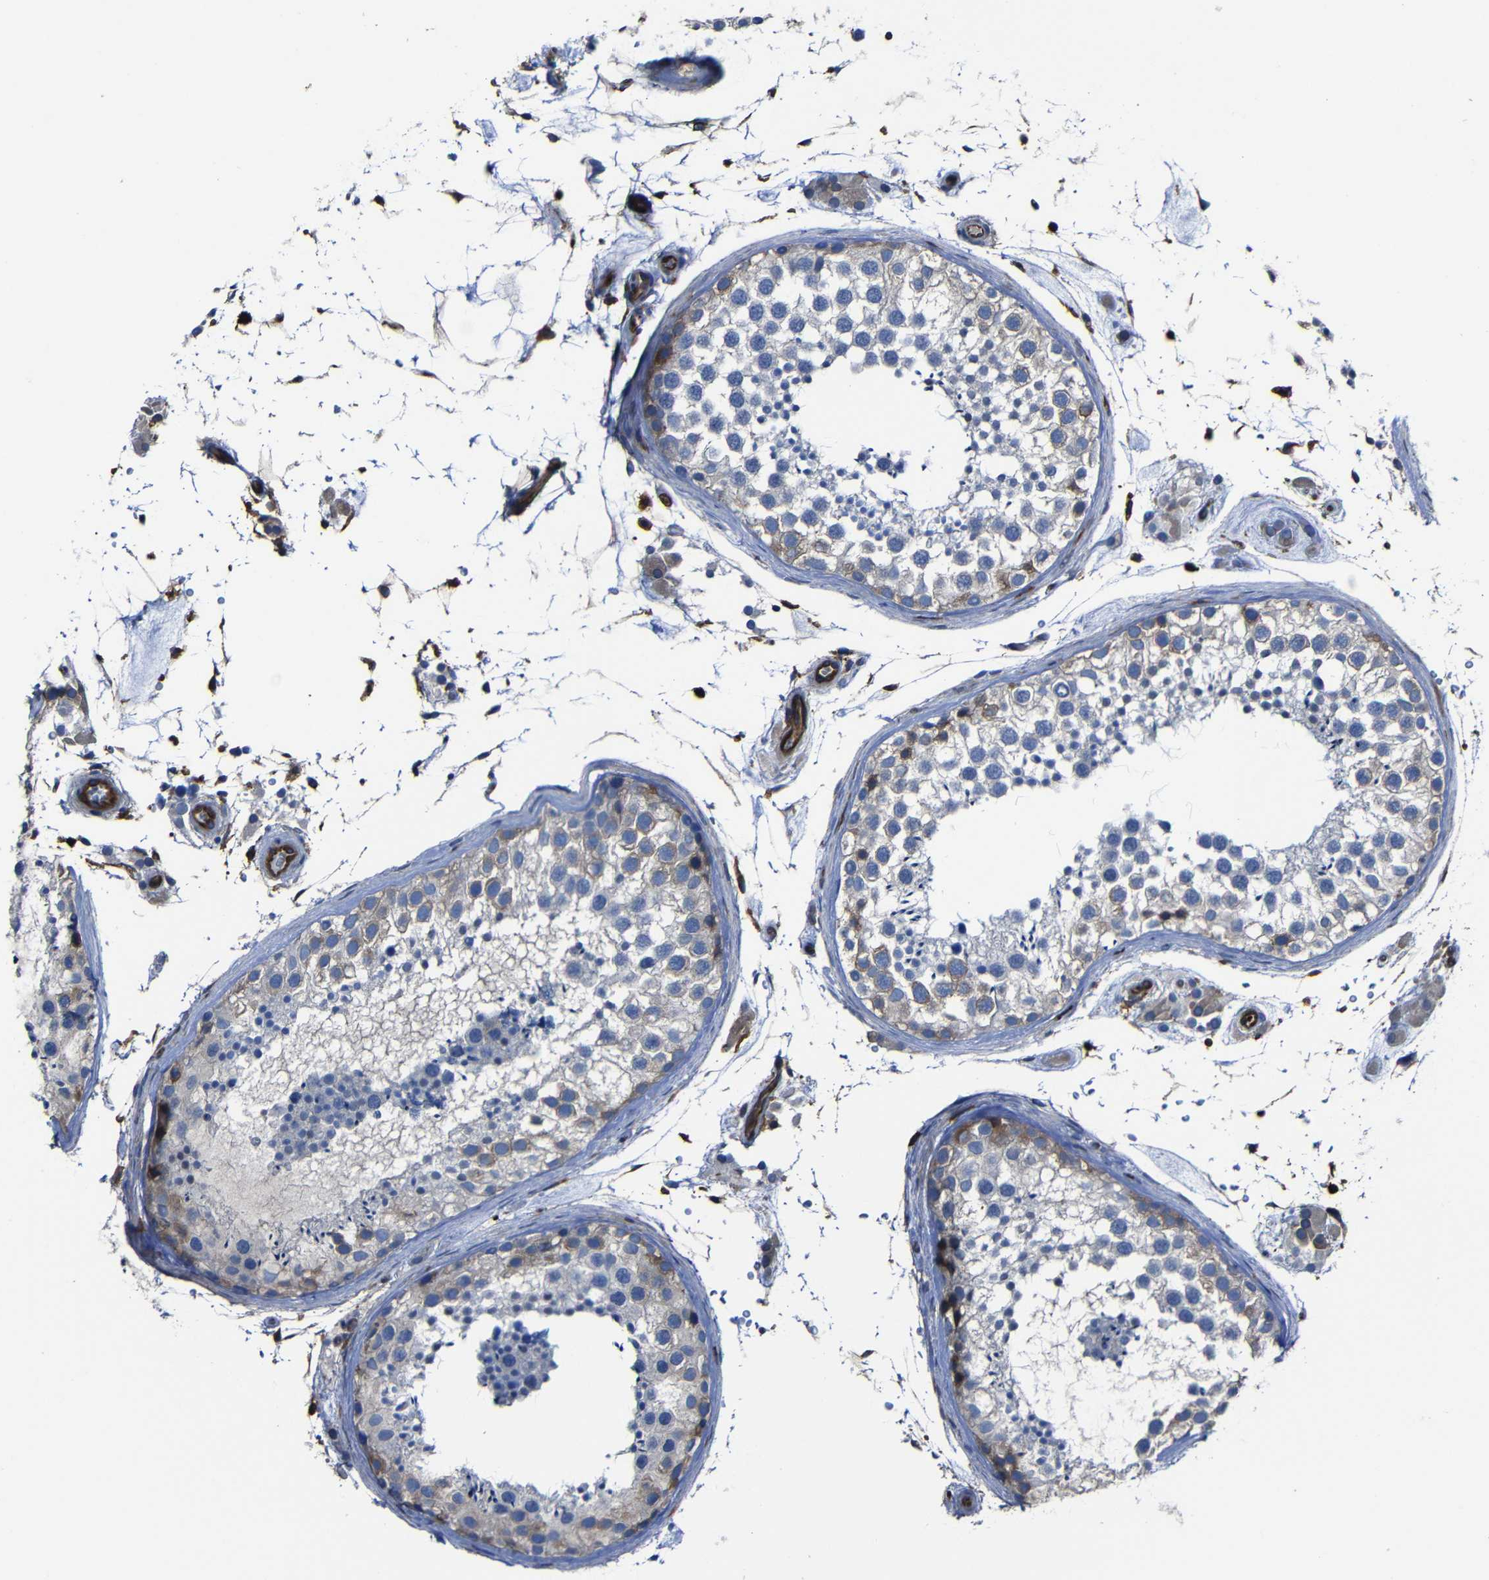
{"staining": {"intensity": "weak", "quantity": ">75%", "location": "cytoplasmic/membranous"}, "tissue": "testis", "cell_type": "Cells in seminiferous ducts", "image_type": "normal", "snomed": [{"axis": "morphology", "description": "Normal tissue, NOS"}, {"axis": "topography", "description": "Testis"}], "caption": "Testis stained with a brown dye demonstrates weak cytoplasmic/membranous positive expression in about >75% of cells in seminiferous ducts.", "gene": "ARHGEF1", "patient": {"sex": "male", "age": 46}}